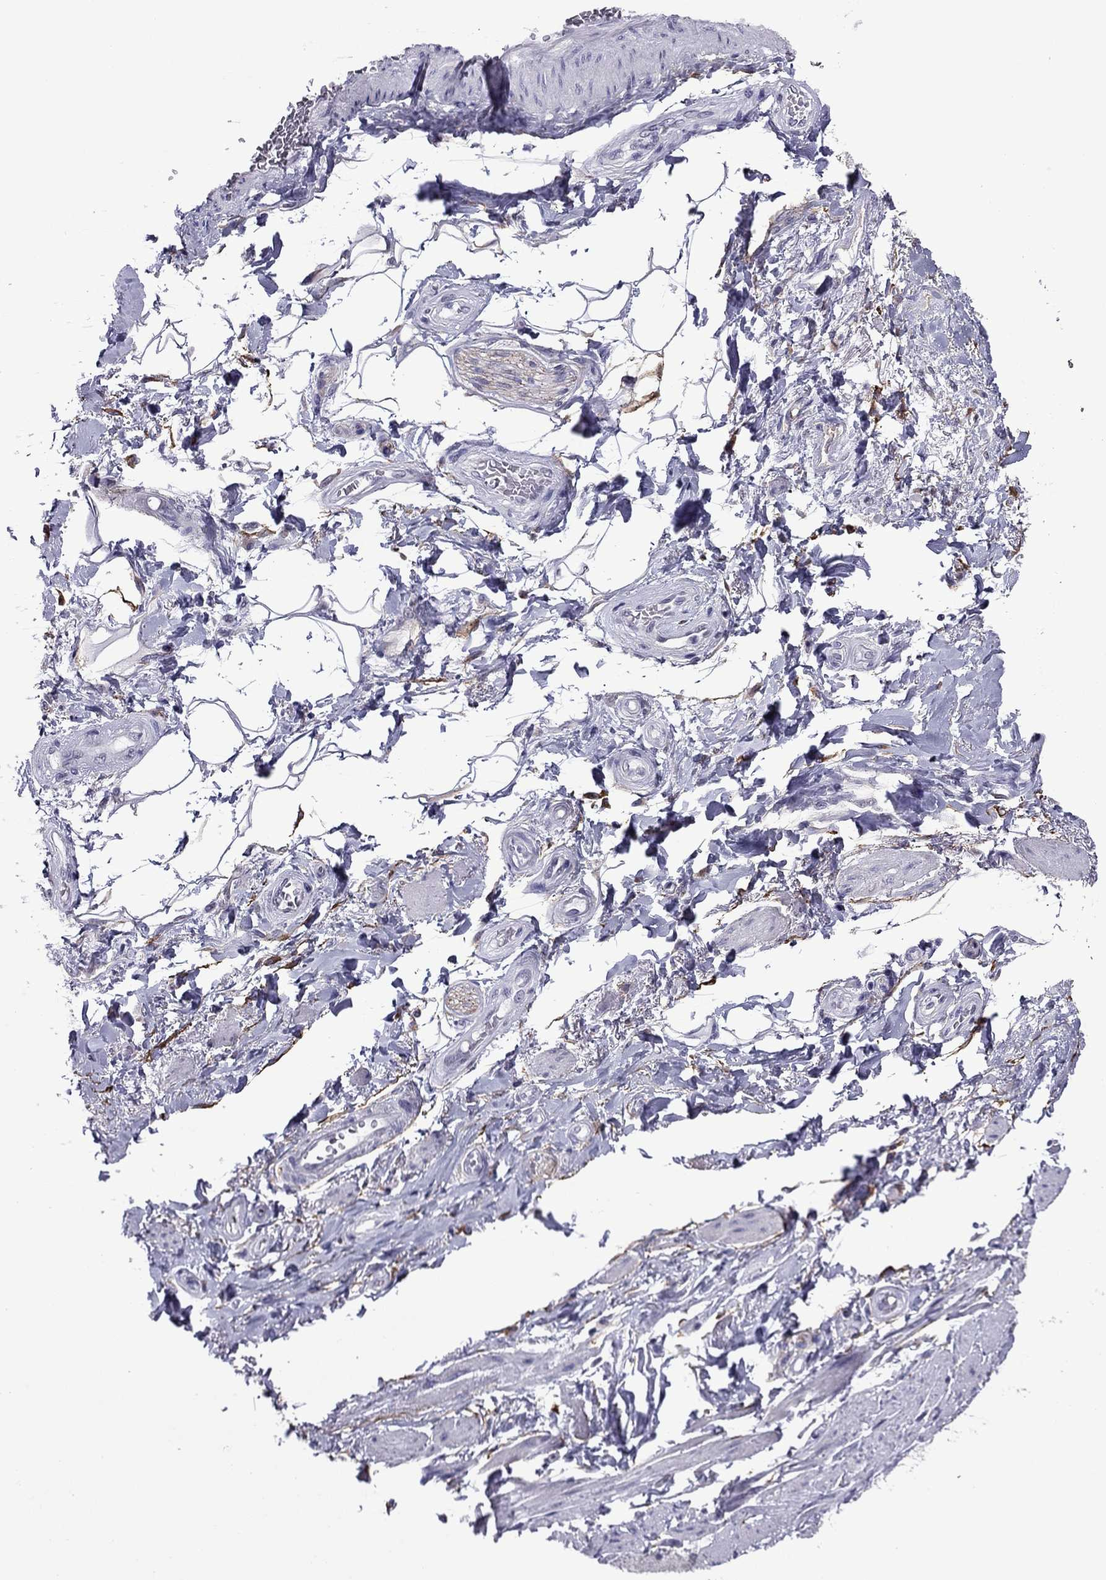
{"staining": {"intensity": "negative", "quantity": "none", "location": "none"}, "tissue": "adipose tissue", "cell_type": "Adipocytes", "image_type": "normal", "snomed": [{"axis": "morphology", "description": "Normal tissue, NOS"}, {"axis": "topography", "description": "Skeletal muscle"}, {"axis": "topography", "description": "Anal"}, {"axis": "topography", "description": "Peripheral nerve tissue"}], "caption": "An immunohistochemistry (IHC) photomicrograph of unremarkable adipose tissue is shown. There is no staining in adipocytes of adipose tissue.", "gene": "ZNF646", "patient": {"sex": "male", "age": 53}}